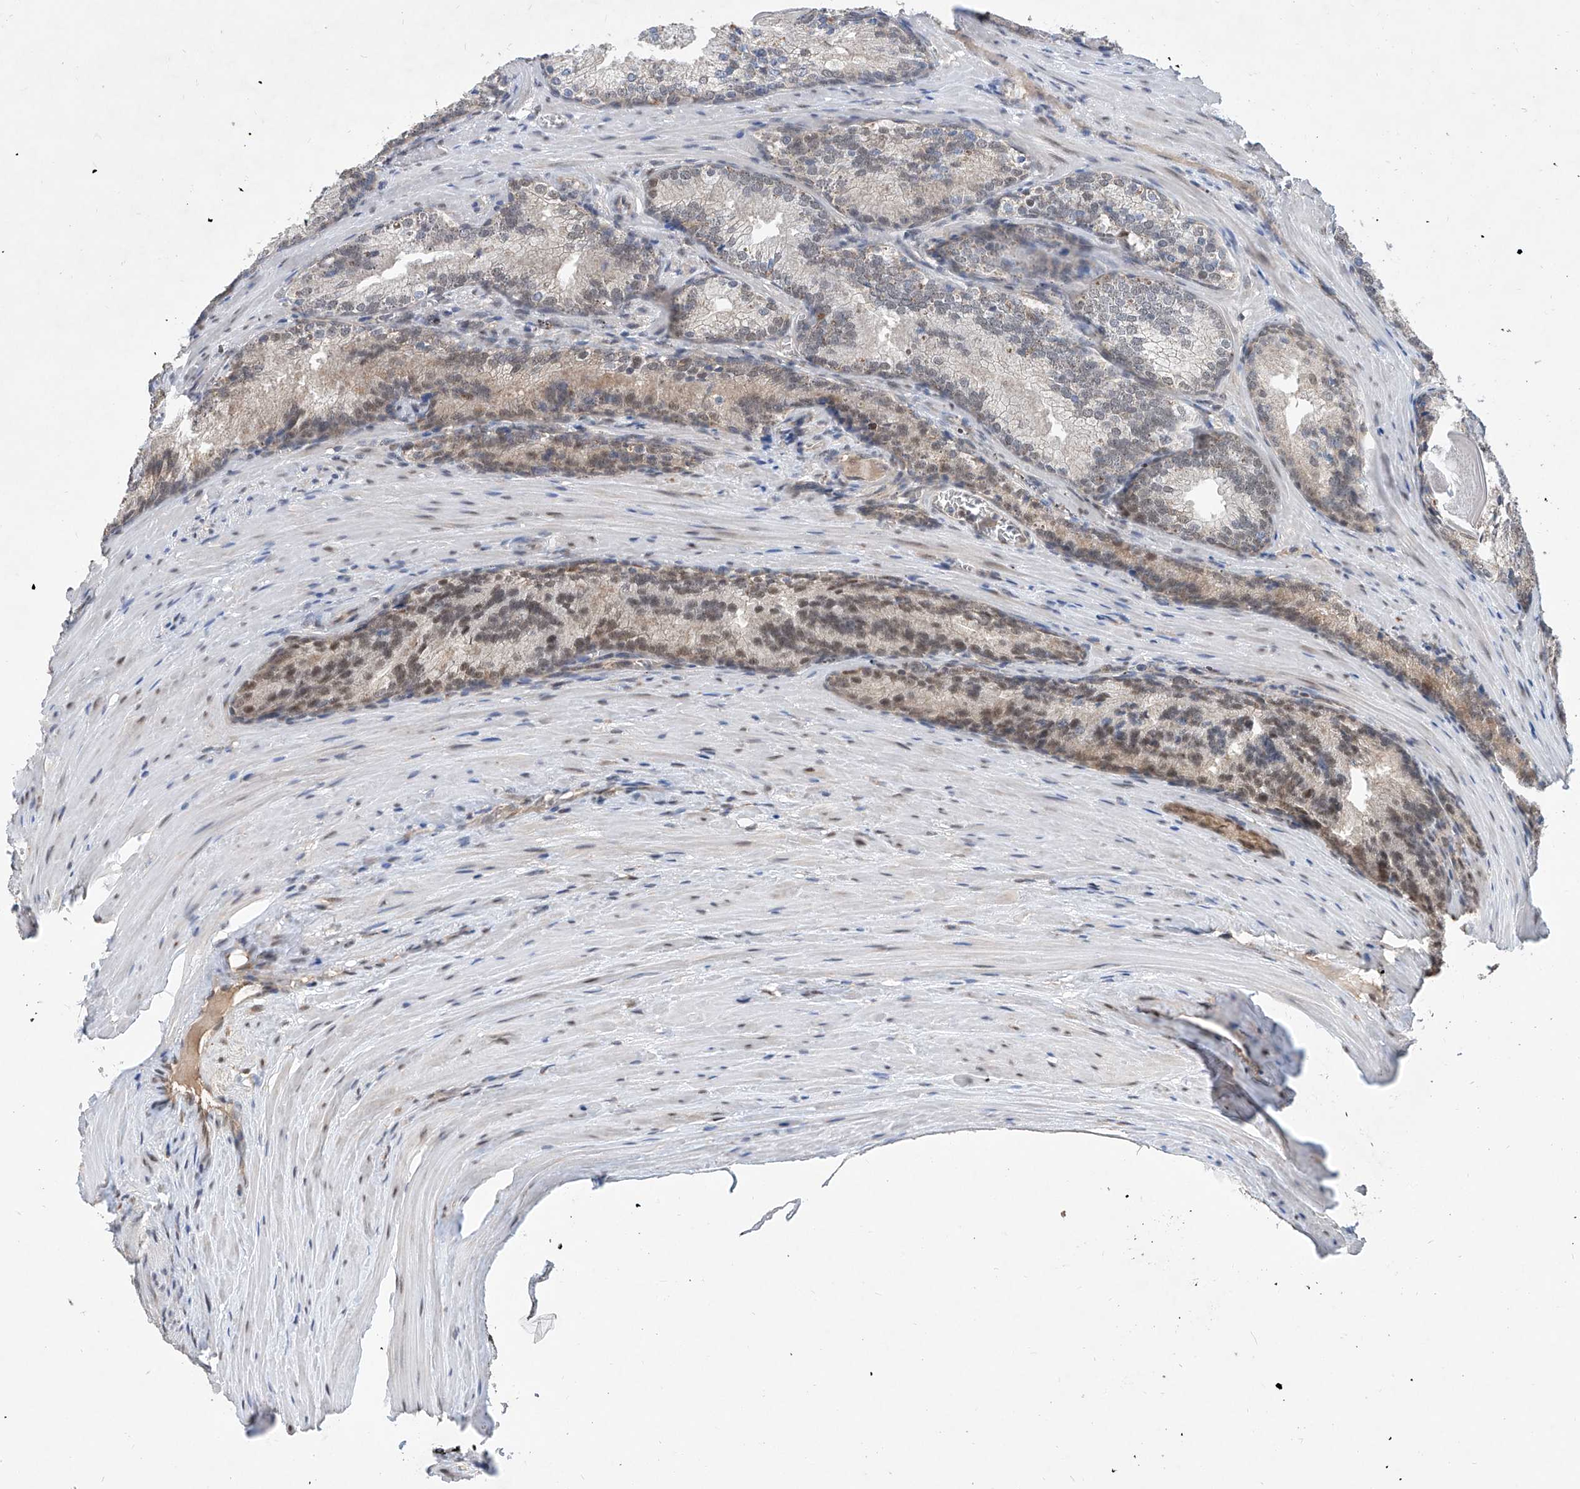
{"staining": {"intensity": "weak", "quantity": "<25%", "location": "nuclear"}, "tissue": "prostate cancer", "cell_type": "Tumor cells", "image_type": "cancer", "snomed": [{"axis": "morphology", "description": "Adenocarcinoma, Low grade"}, {"axis": "topography", "description": "Prostate"}], "caption": "Immunohistochemistry (IHC) image of neoplastic tissue: human prostate cancer stained with DAB (3,3'-diaminobenzidine) shows no significant protein positivity in tumor cells. (DAB IHC, high magnification).", "gene": "CARMIL3", "patient": {"sex": "male", "age": 54}}